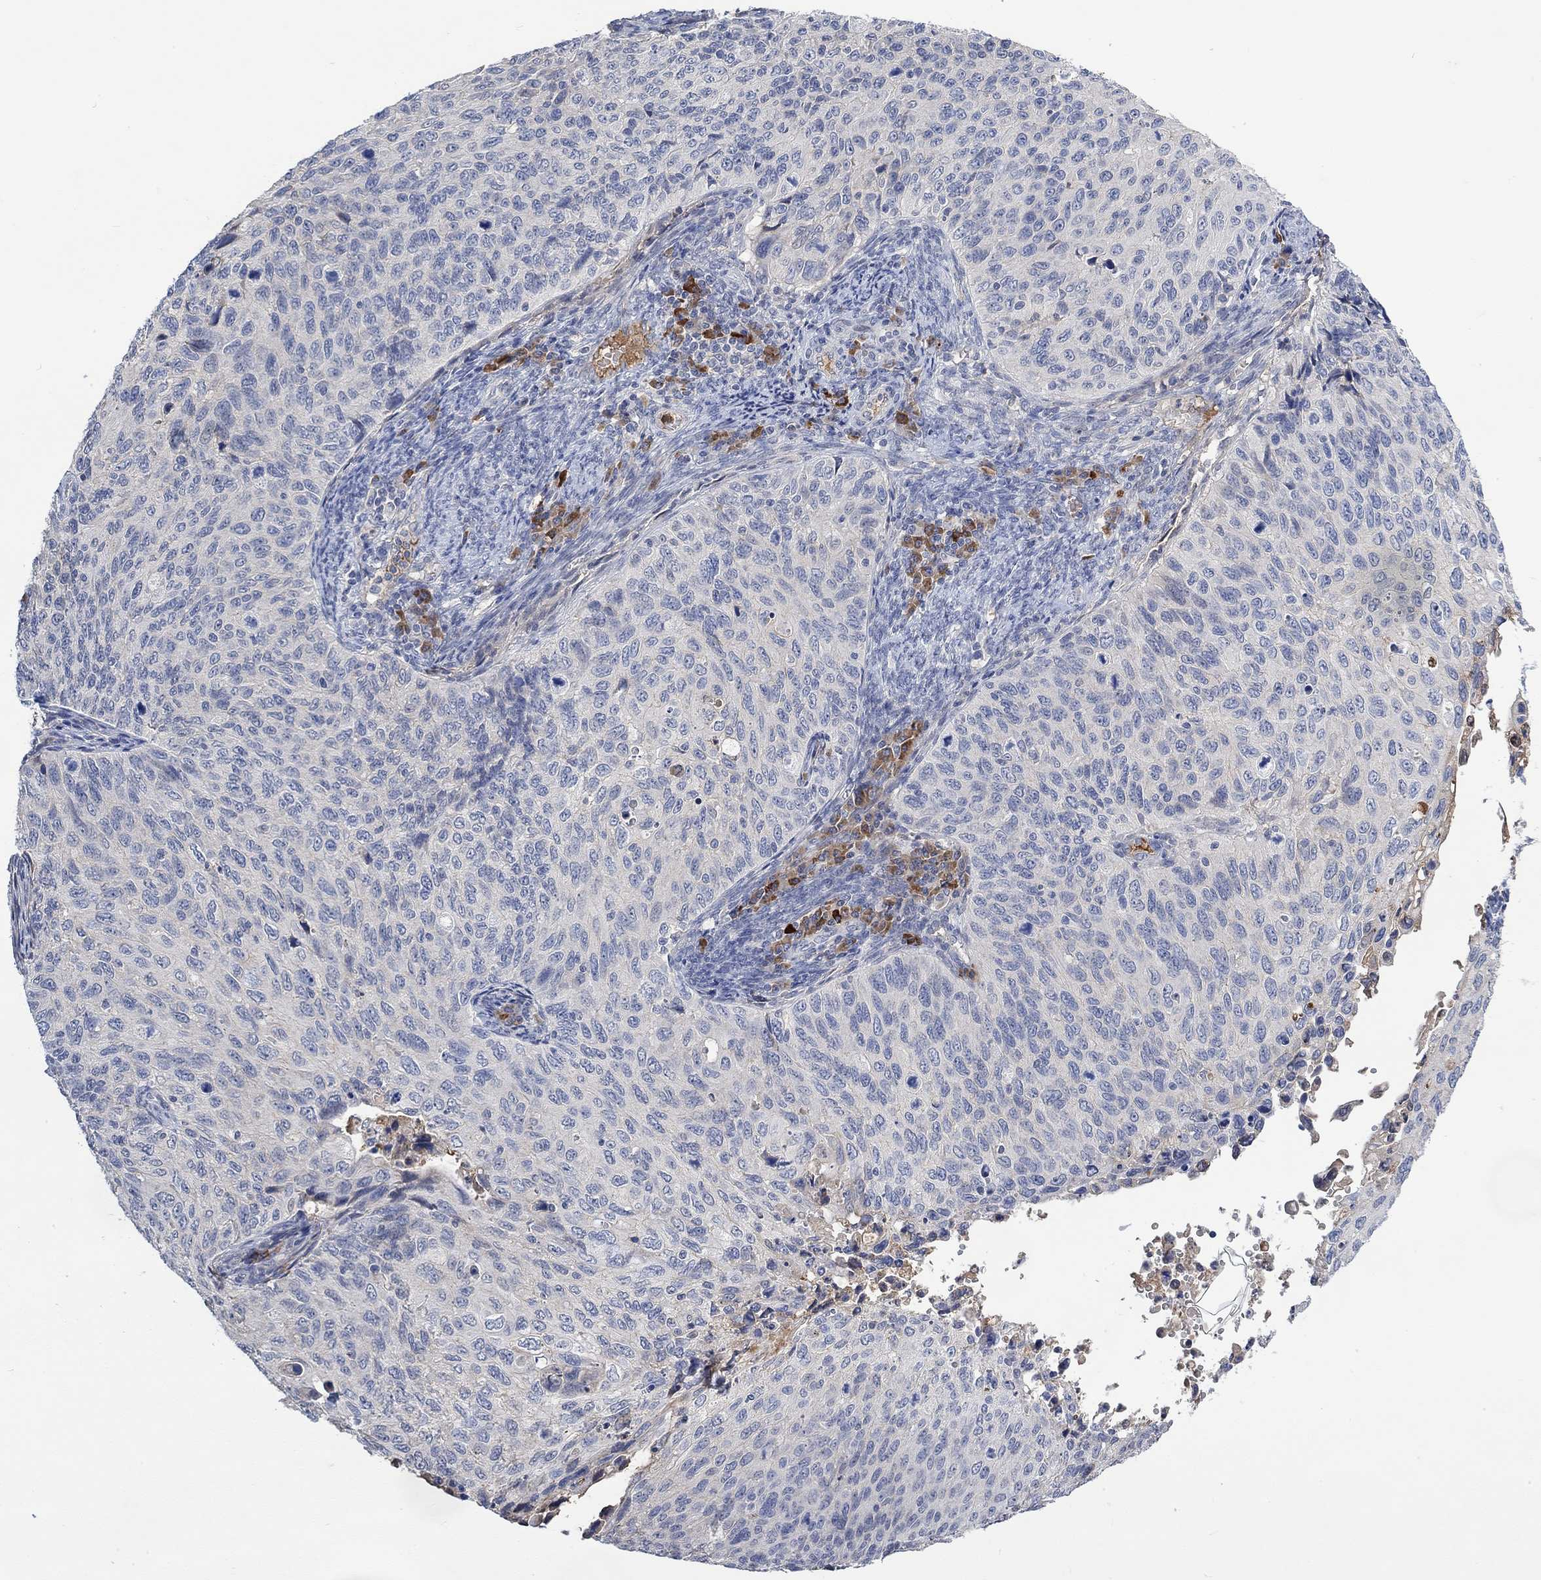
{"staining": {"intensity": "negative", "quantity": "none", "location": "none"}, "tissue": "cervical cancer", "cell_type": "Tumor cells", "image_type": "cancer", "snomed": [{"axis": "morphology", "description": "Squamous cell carcinoma, NOS"}, {"axis": "topography", "description": "Cervix"}], "caption": "High magnification brightfield microscopy of squamous cell carcinoma (cervical) stained with DAB (brown) and counterstained with hematoxylin (blue): tumor cells show no significant staining.", "gene": "MSTN", "patient": {"sex": "female", "age": 70}}